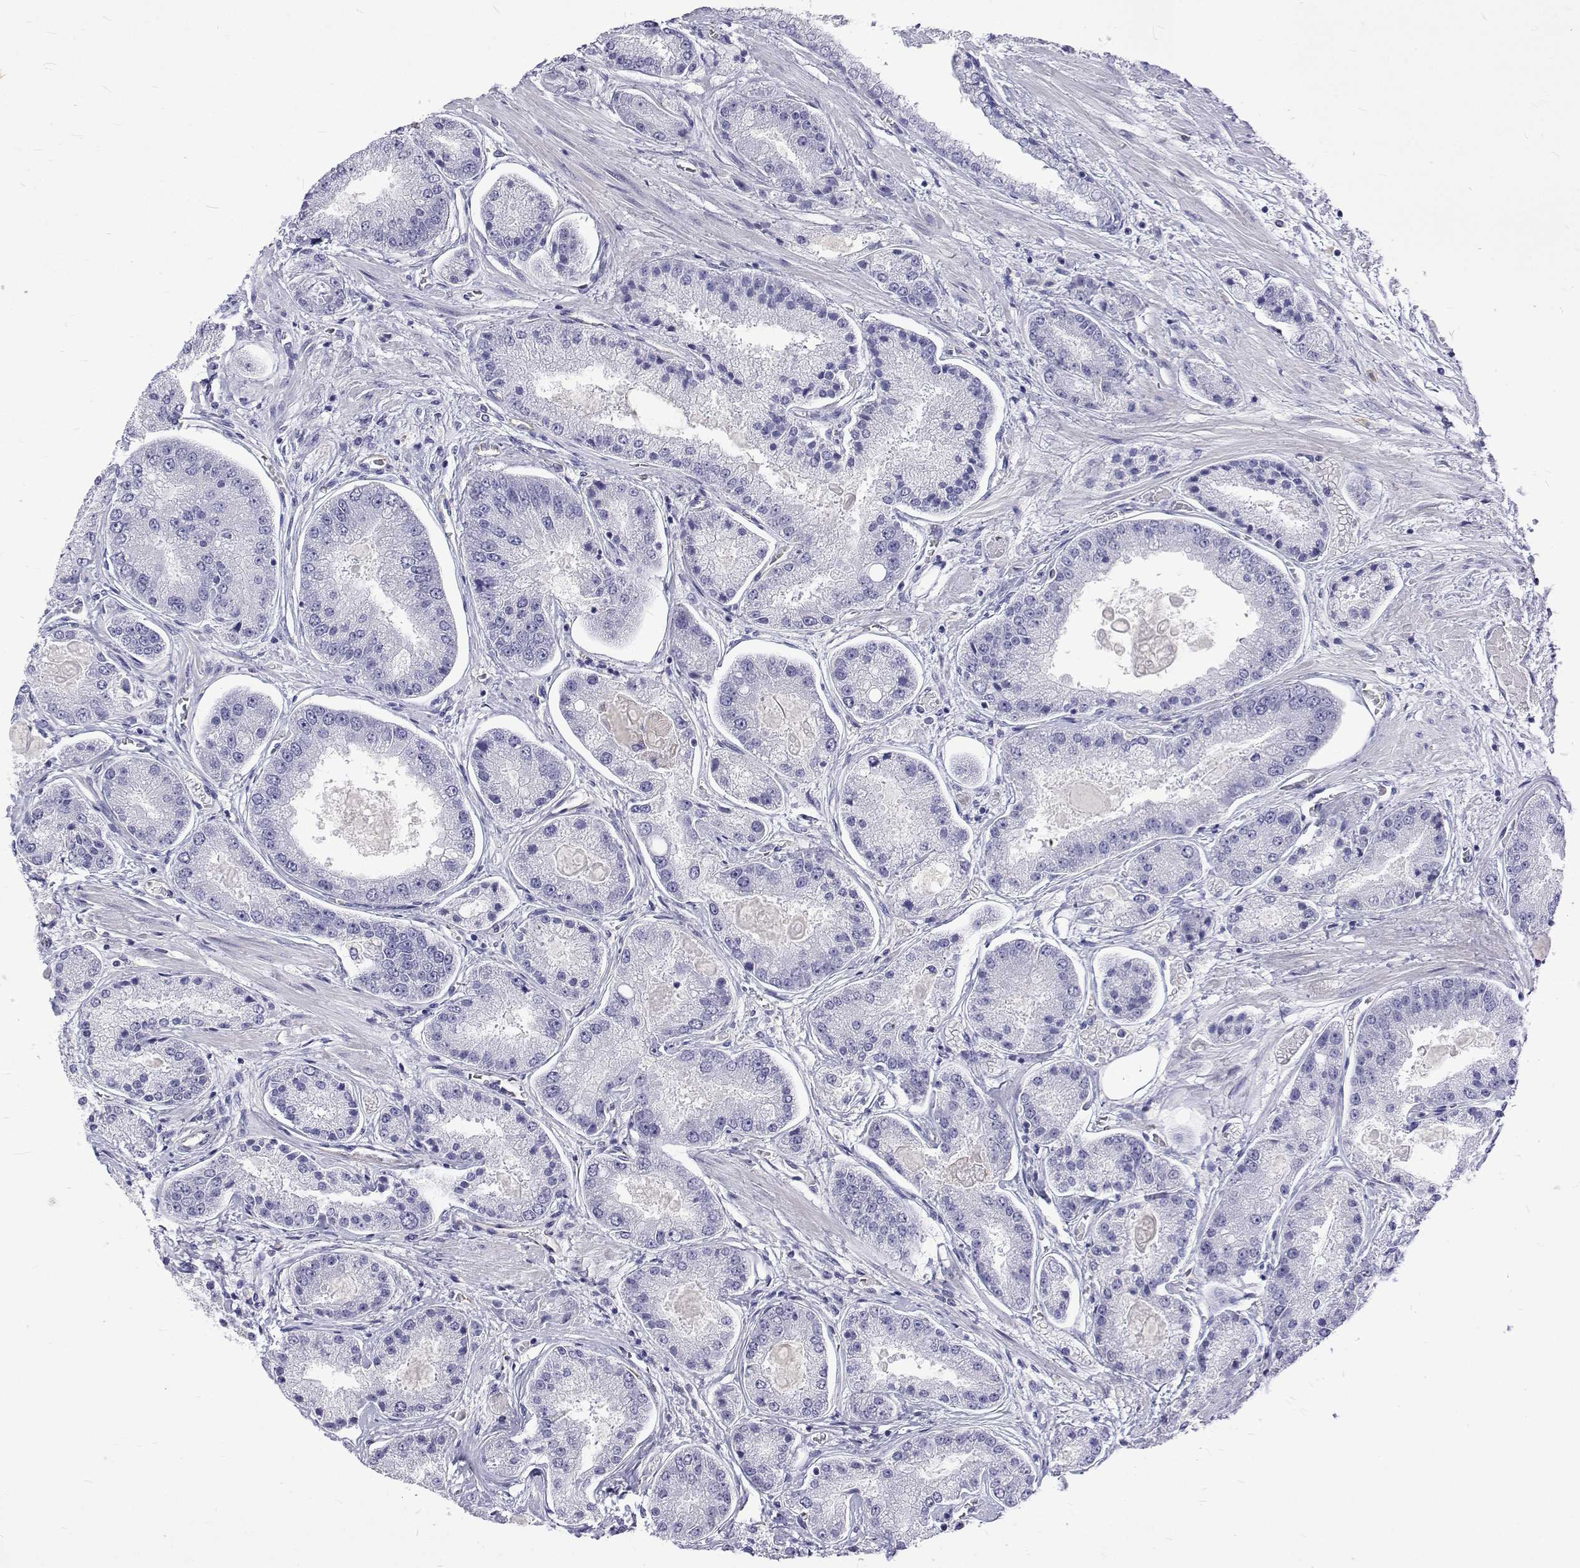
{"staining": {"intensity": "negative", "quantity": "none", "location": "none"}, "tissue": "prostate cancer", "cell_type": "Tumor cells", "image_type": "cancer", "snomed": [{"axis": "morphology", "description": "Adenocarcinoma, High grade"}, {"axis": "topography", "description": "Prostate"}], "caption": "IHC image of human prostate cancer stained for a protein (brown), which reveals no expression in tumor cells.", "gene": "OPRPN", "patient": {"sex": "male", "age": 67}}